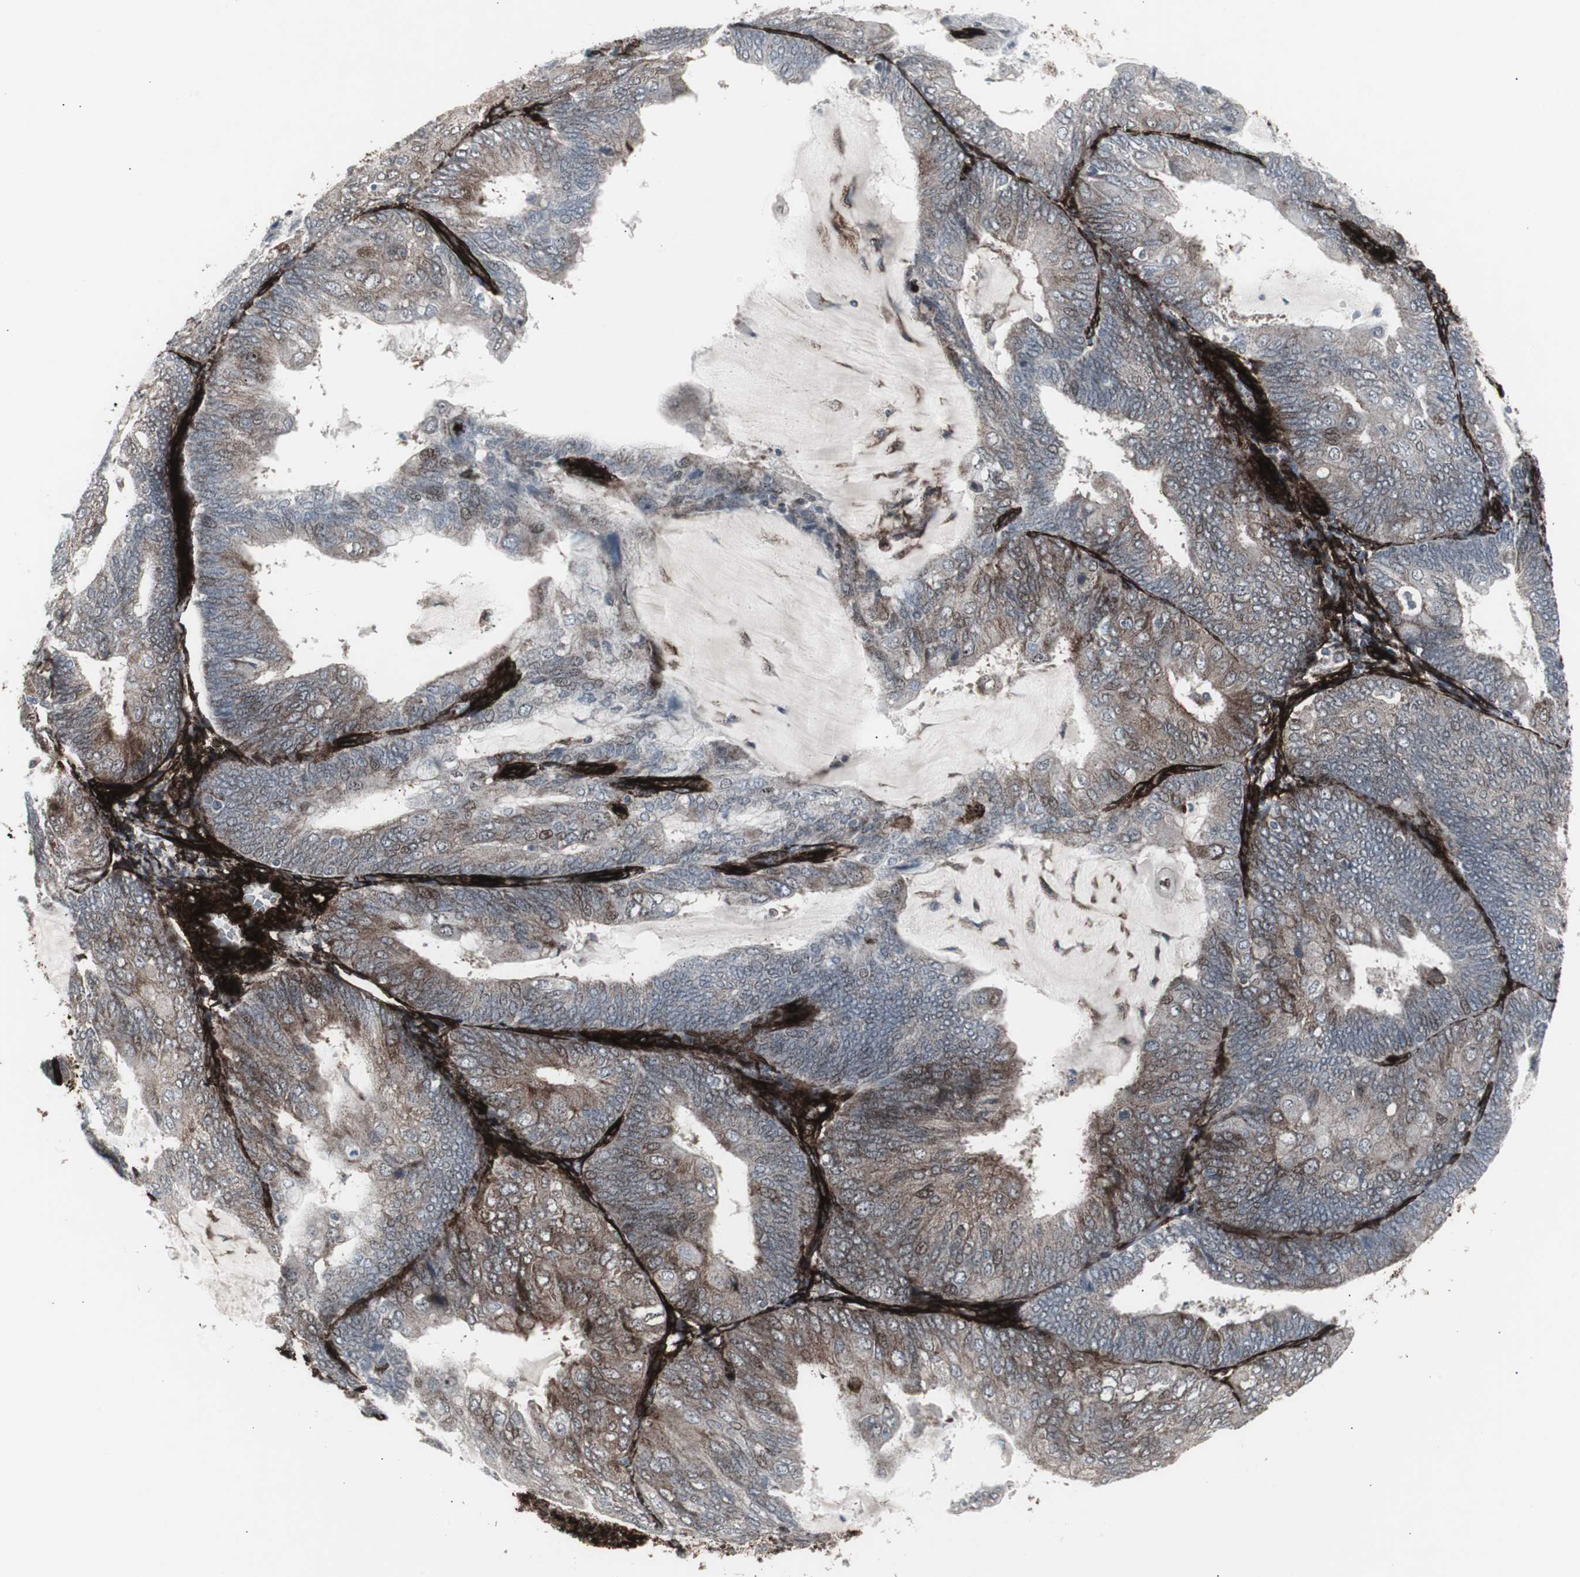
{"staining": {"intensity": "moderate", "quantity": "25%-75%", "location": "cytoplasmic/membranous"}, "tissue": "endometrial cancer", "cell_type": "Tumor cells", "image_type": "cancer", "snomed": [{"axis": "morphology", "description": "Adenocarcinoma, NOS"}, {"axis": "topography", "description": "Endometrium"}], "caption": "Brown immunohistochemical staining in endometrial cancer (adenocarcinoma) demonstrates moderate cytoplasmic/membranous staining in approximately 25%-75% of tumor cells.", "gene": "PDGFA", "patient": {"sex": "female", "age": 81}}